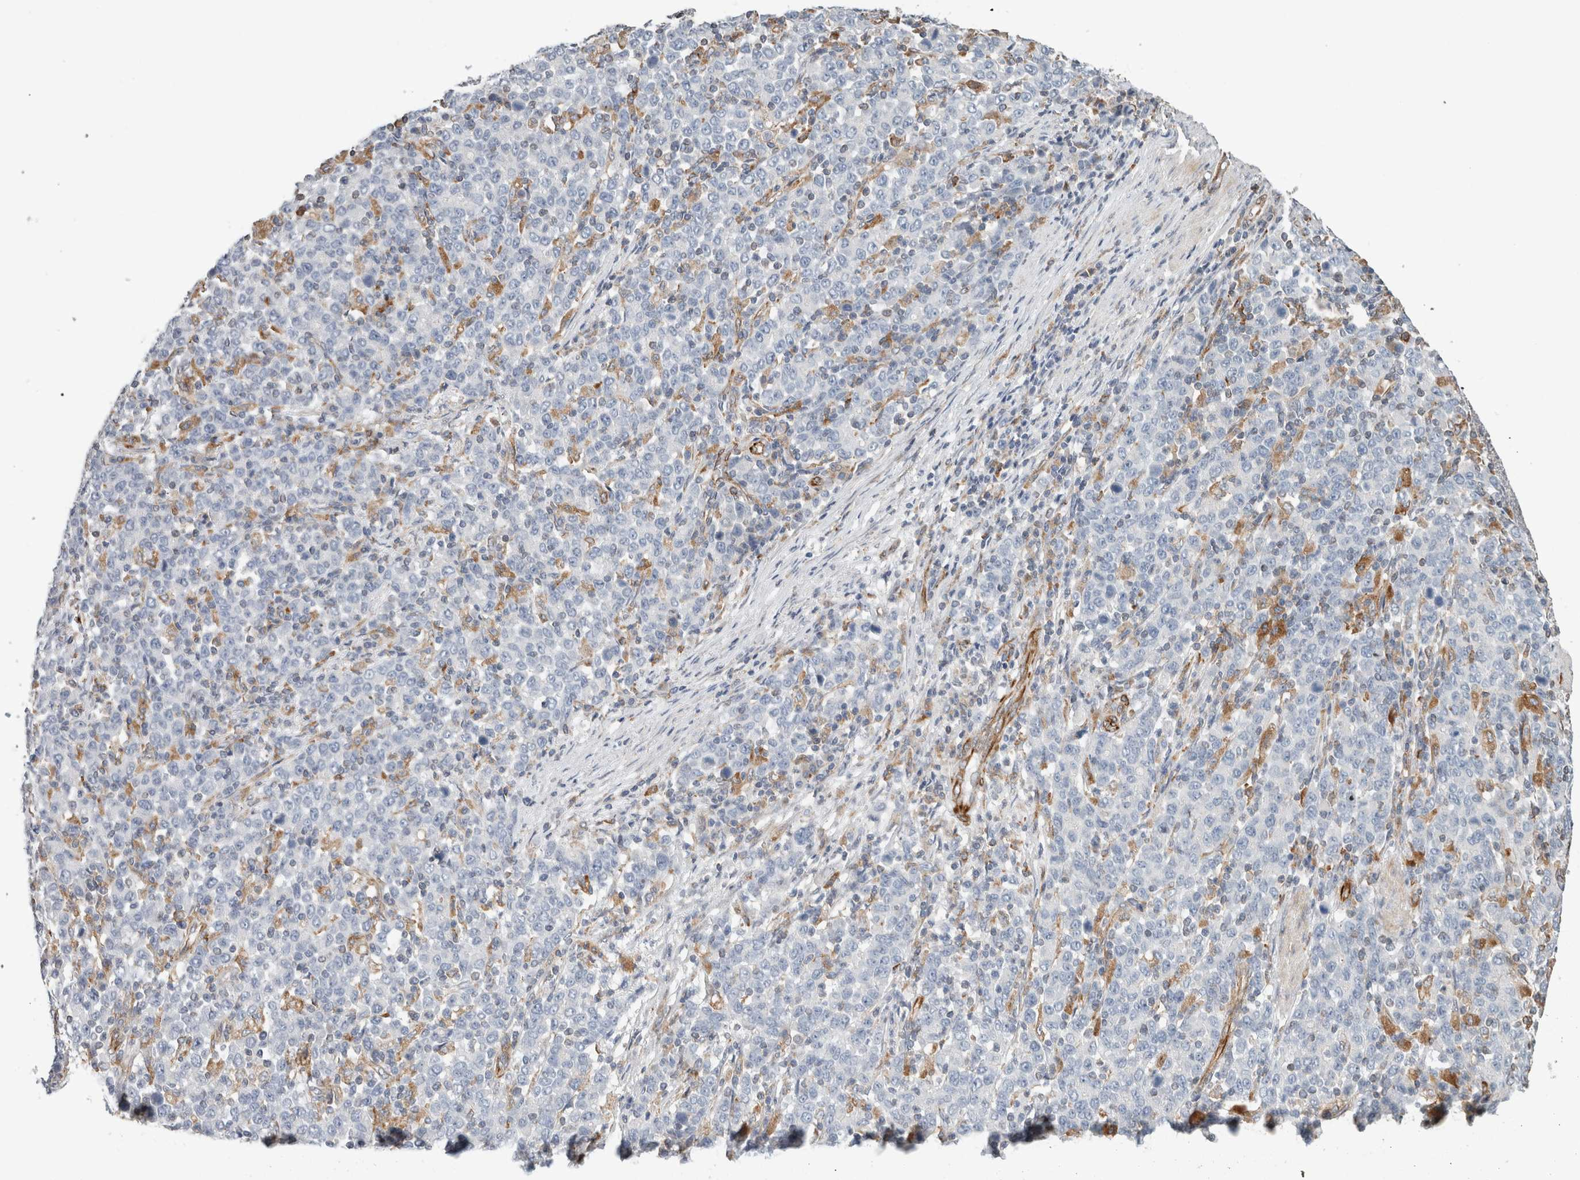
{"staining": {"intensity": "negative", "quantity": "none", "location": "none"}, "tissue": "stomach cancer", "cell_type": "Tumor cells", "image_type": "cancer", "snomed": [{"axis": "morphology", "description": "Adenocarcinoma, NOS"}, {"axis": "topography", "description": "Stomach, upper"}], "caption": "Immunohistochemistry of stomach cancer (adenocarcinoma) reveals no expression in tumor cells.", "gene": "LY86", "patient": {"sex": "male", "age": 69}}